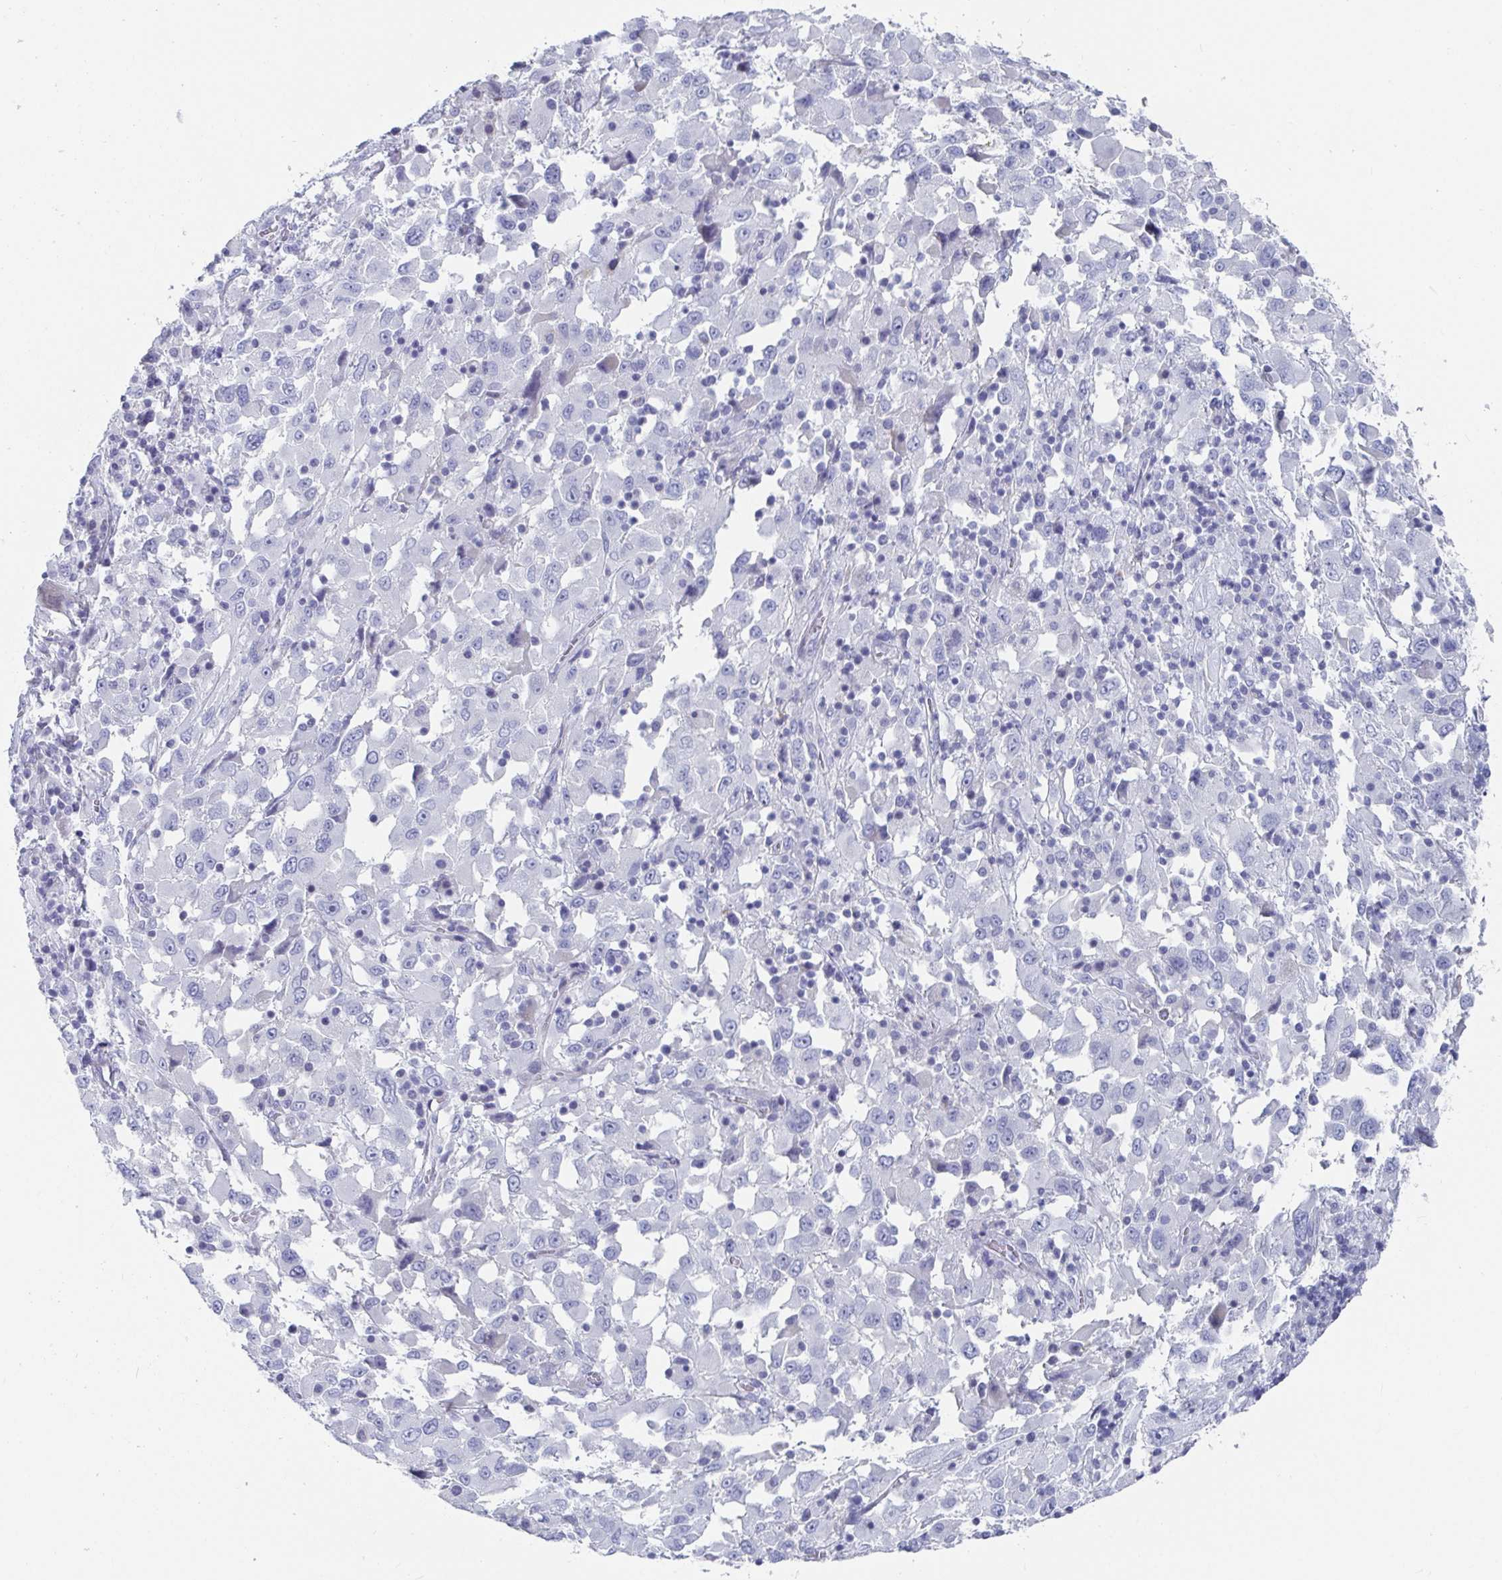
{"staining": {"intensity": "negative", "quantity": "none", "location": "none"}, "tissue": "melanoma", "cell_type": "Tumor cells", "image_type": "cancer", "snomed": [{"axis": "morphology", "description": "Malignant melanoma, Metastatic site"}, {"axis": "topography", "description": "Soft tissue"}], "caption": "Immunohistochemical staining of melanoma shows no significant positivity in tumor cells. (Brightfield microscopy of DAB (3,3'-diaminobenzidine) IHC at high magnification).", "gene": "ZFP82", "patient": {"sex": "male", "age": 50}}